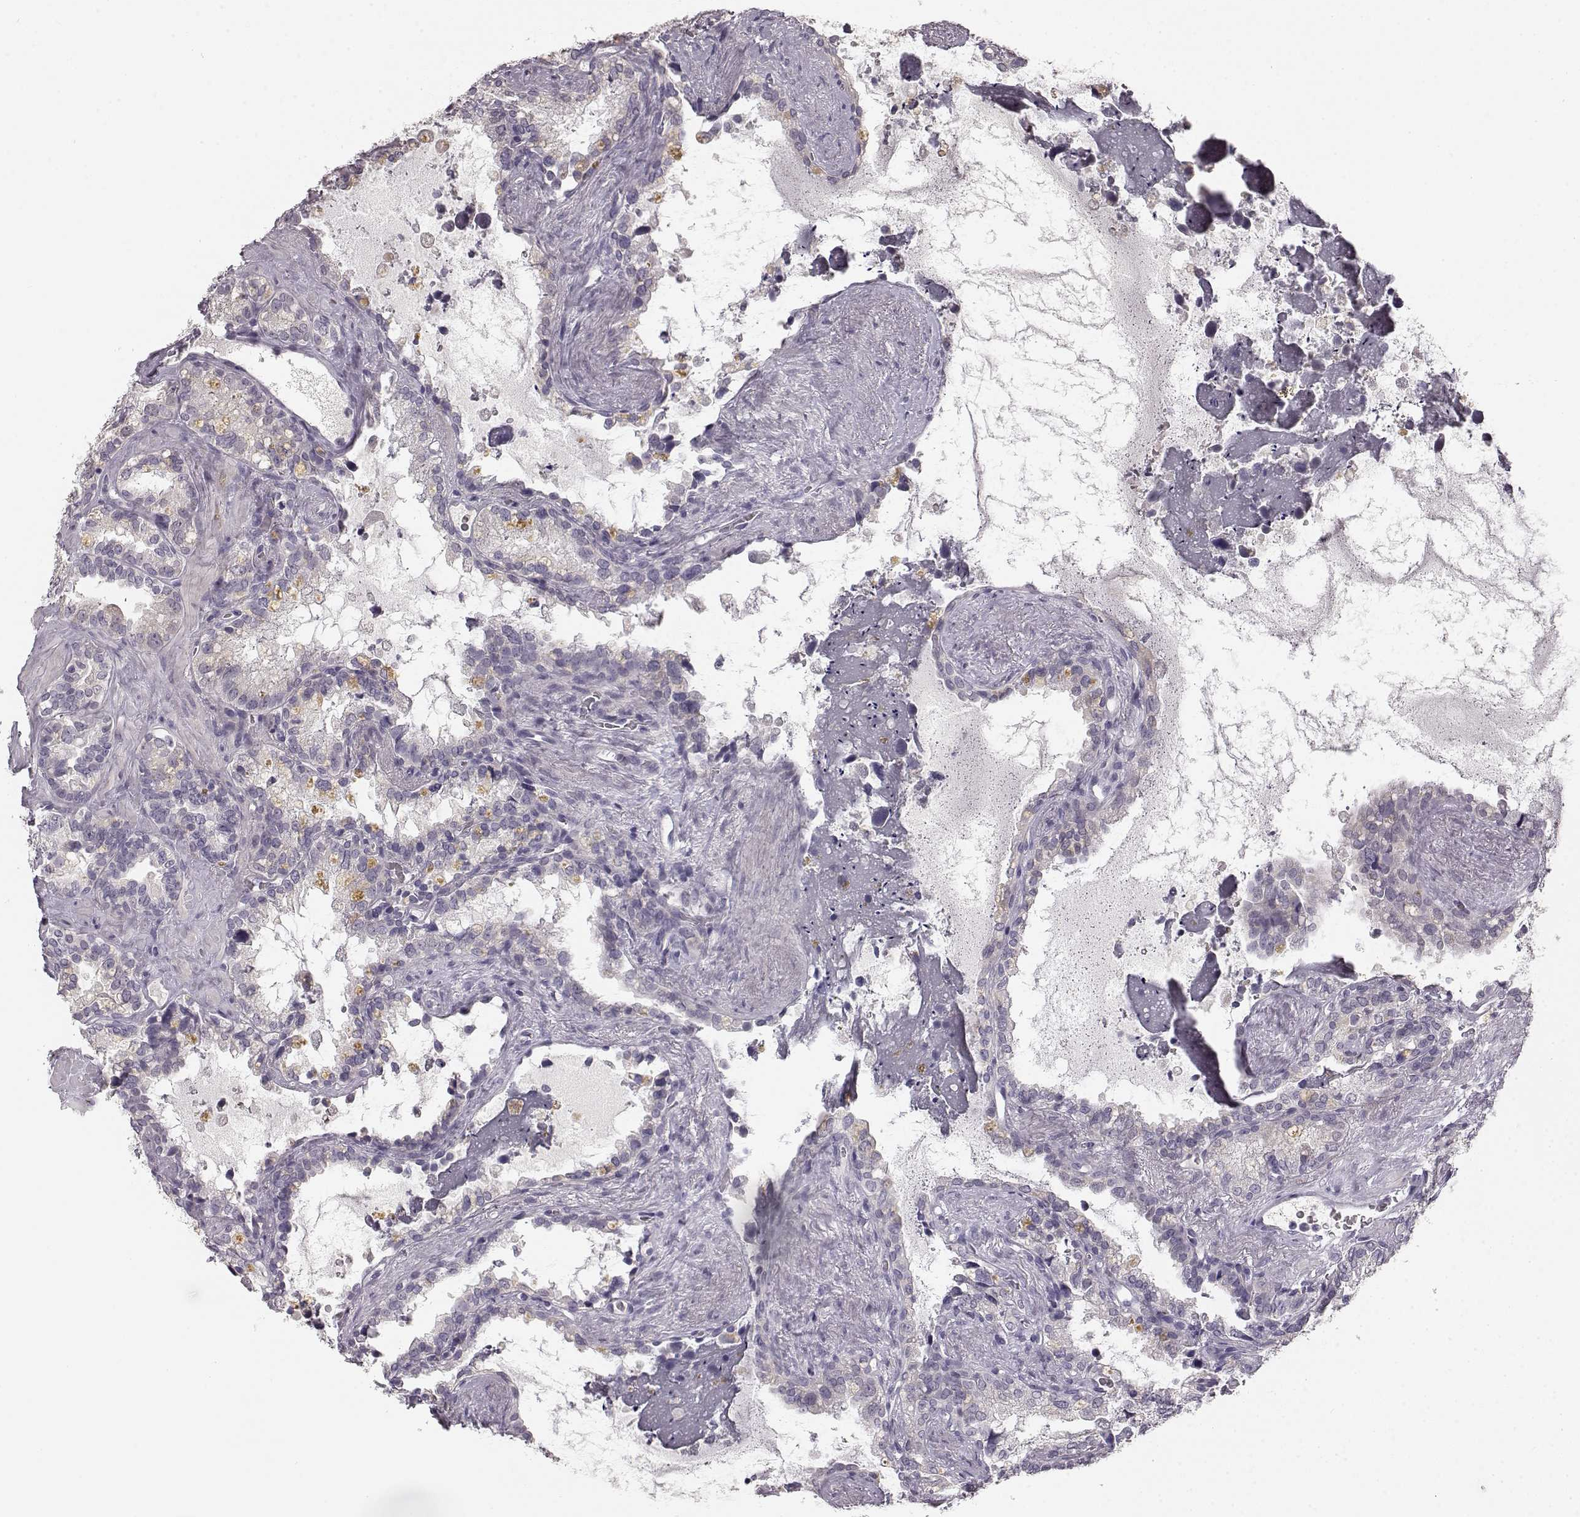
{"staining": {"intensity": "negative", "quantity": "none", "location": "none"}, "tissue": "seminal vesicle", "cell_type": "Glandular cells", "image_type": "normal", "snomed": [{"axis": "morphology", "description": "Normal tissue, NOS"}, {"axis": "topography", "description": "Seminal veicle"}], "caption": "DAB (3,3'-diaminobenzidine) immunohistochemical staining of normal seminal vesicle displays no significant positivity in glandular cells. (Stains: DAB (3,3'-diaminobenzidine) immunohistochemistry (IHC) with hematoxylin counter stain, Microscopy: brightfield microscopy at high magnification).", "gene": "KIAA0319", "patient": {"sex": "male", "age": 71}}